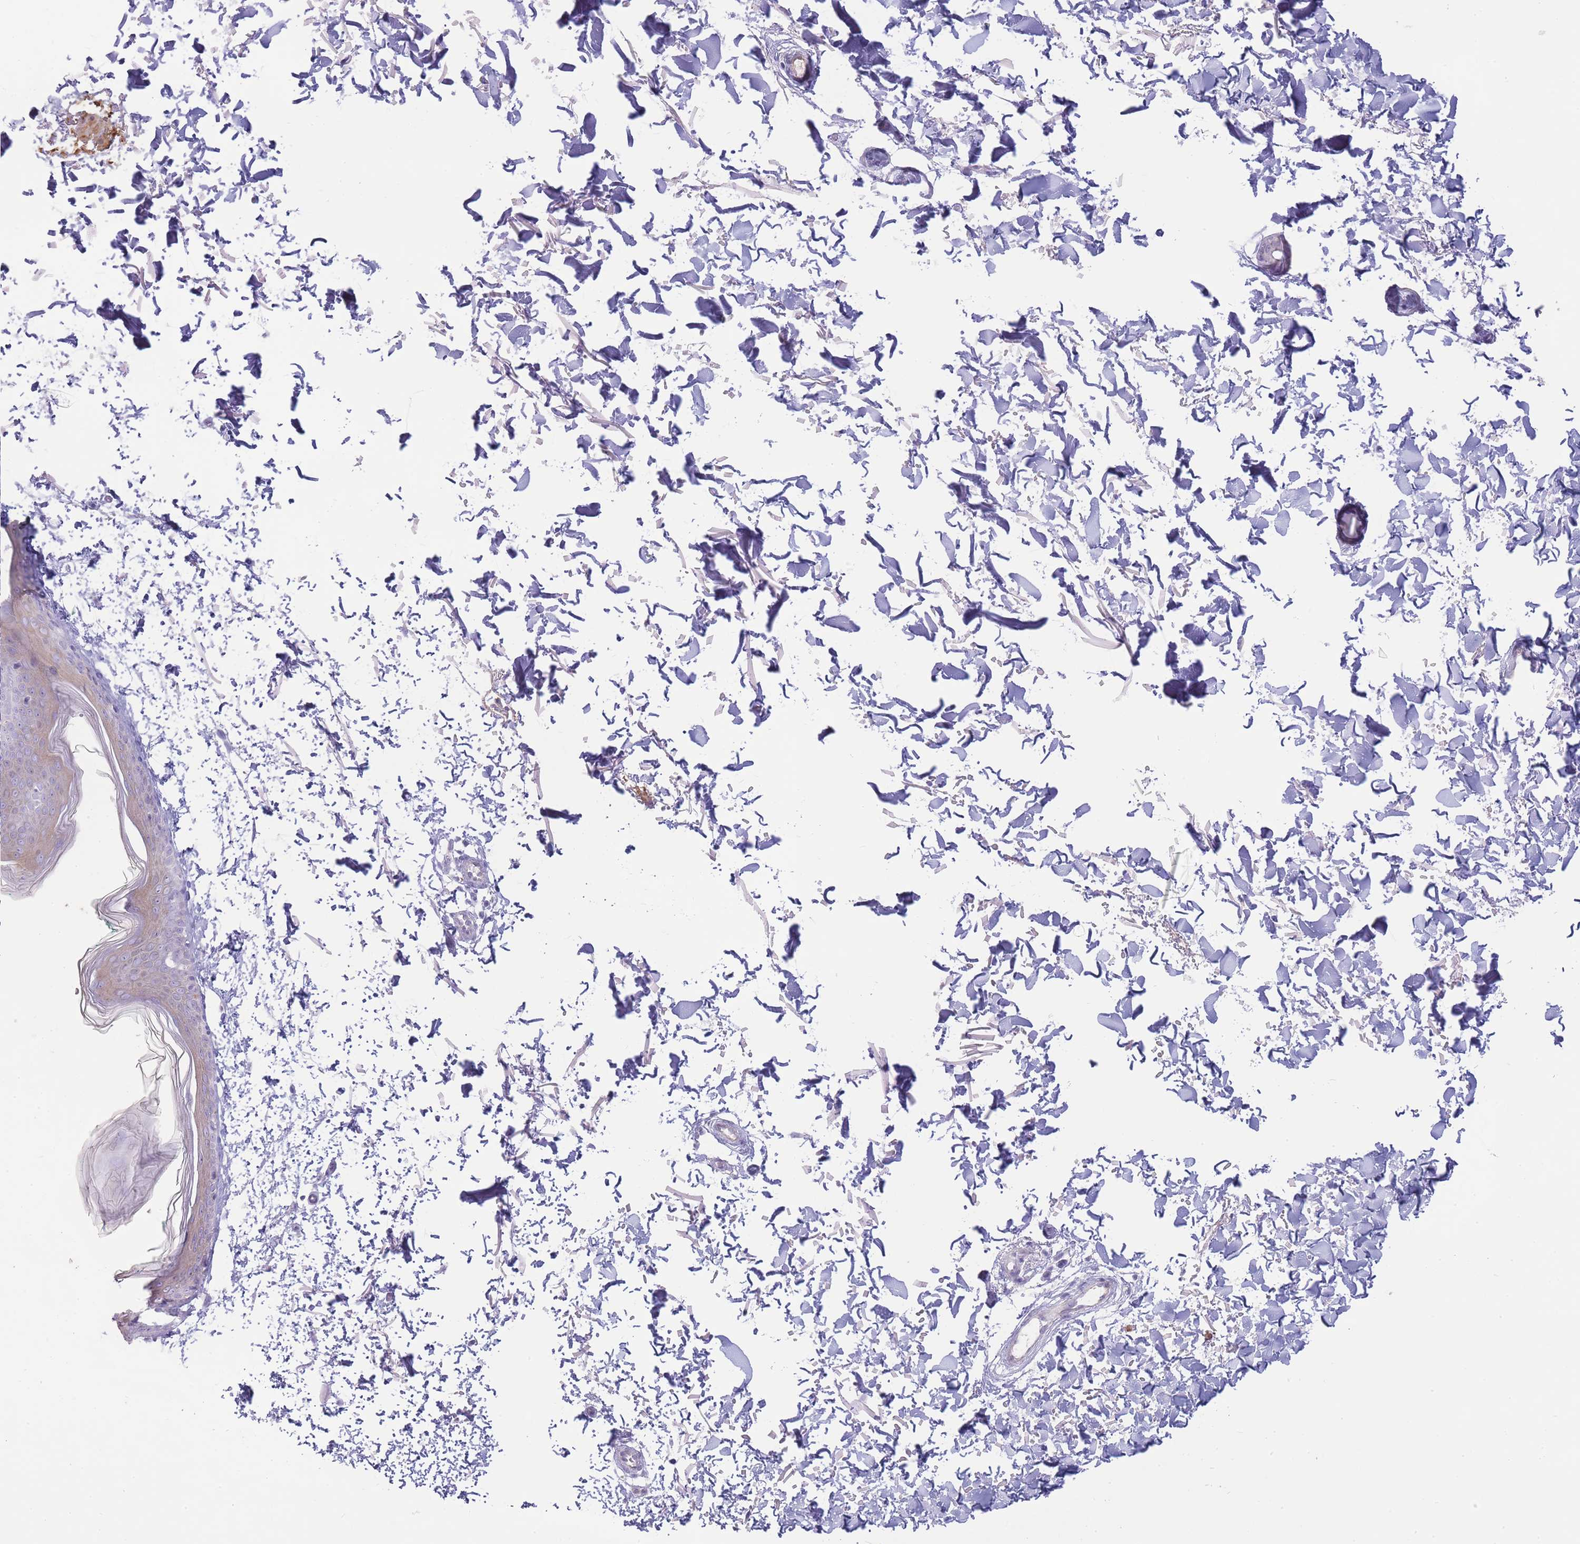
{"staining": {"intensity": "negative", "quantity": "none", "location": "none"}, "tissue": "skin", "cell_type": "Fibroblasts", "image_type": "normal", "snomed": [{"axis": "morphology", "description": "Normal tissue, NOS"}, {"axis": "topography", "description": "Skin"}], "caption": "IHC of benign human skin reveals no positivity in fibroblasts. Nuclei are stained in blue.", "gene": "UTP14A", "patient": {"sex": "male", "age": 66}}